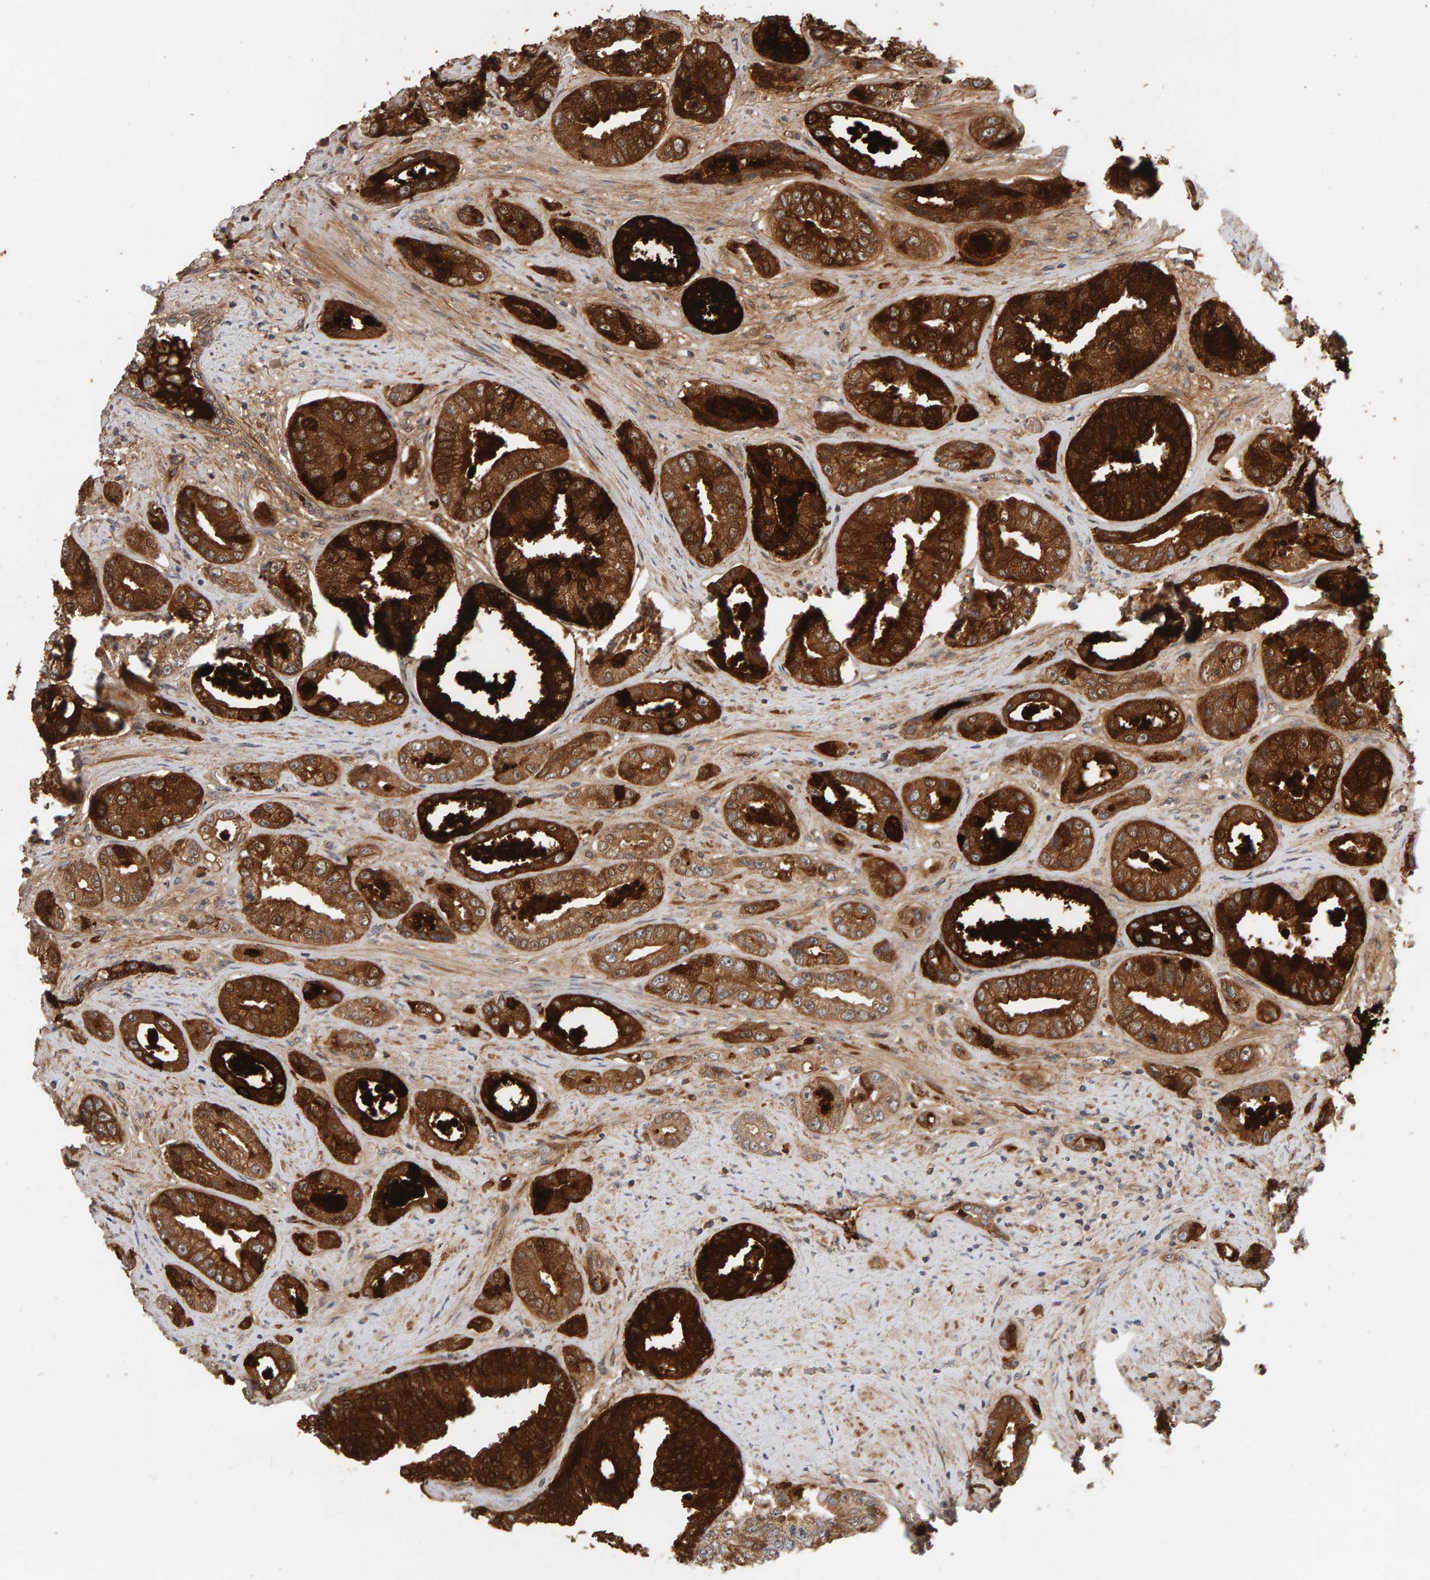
{"staining": {"intensity": "strong", "quantity": "25%-75%", "location": "cytoplasmic/membranous,nuclear"}, "tissue": "prostate cancer", "cell_type": "Tumor cells", "image_type": "cancer", "snomed": [{"axis": "morphology", "description": "Adenocarcinoma, High grade"}, {"axis": "topography", "description": "Prostate"}], "caption": "DAB (3,3'-diaminobenzidine) immunohistochemical staining of high-grade adenocarcinoma (prostate) shows strong cytoplasmic/membranous and nuclear protein expression in about 25%-75% of tumor cells.", "gene": "PPP1R16A", "patient": {"sex": "male", "age": 61}}